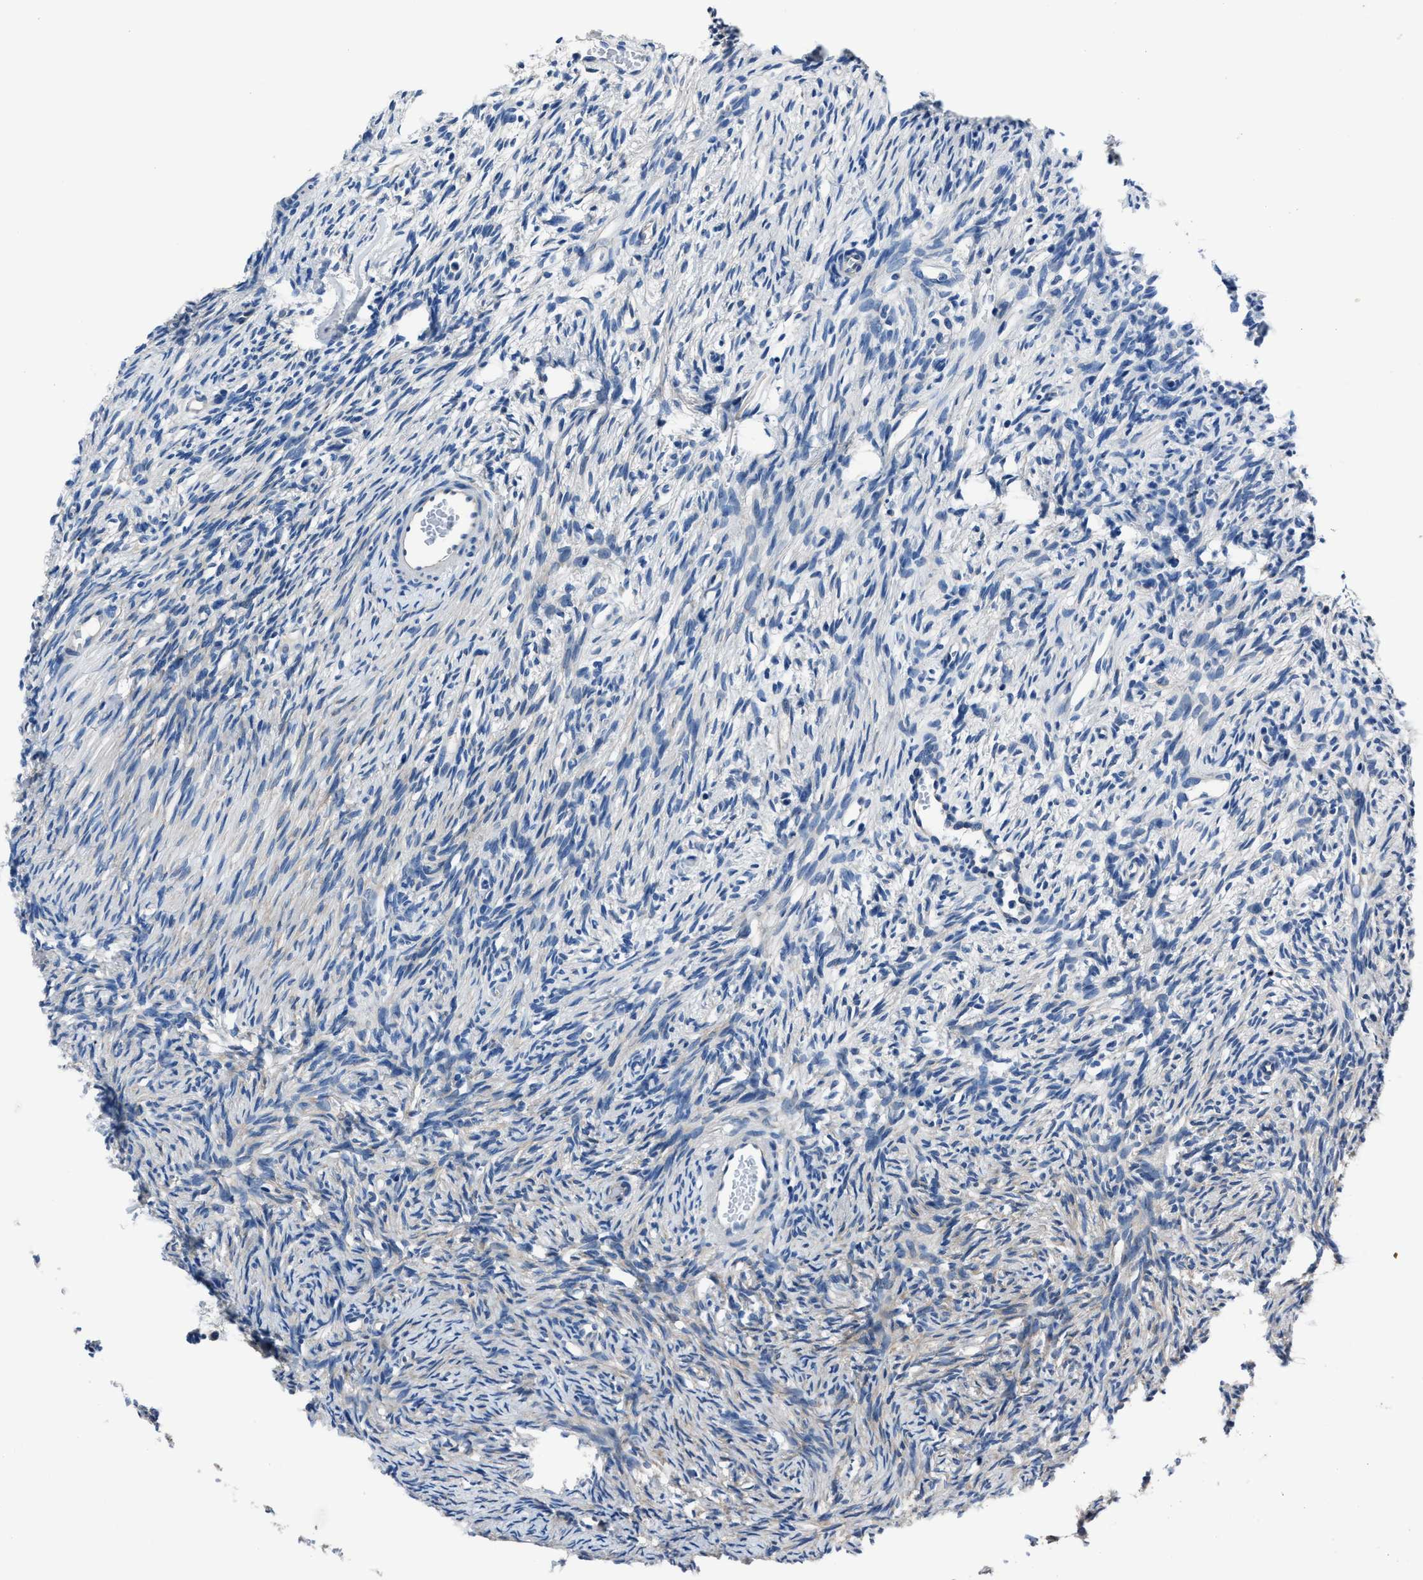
{"staining": {"intensity": "negative", "quantity": "none", "location": "none"}, "tissue": "ovary", "cell_type": "Ovarian stroma cells", "image_type": "normal", "snomed": [{"axis": "morphology", "description": "Normal tissue, NOS"}, {"axis": "topography", "description": "Ovary"}], "caption": "Micrograph shows no protein staining in ovarian stroma cells of benign ovary. Brightfield microscopy of immunohistochemistry (IHC) stained with DAB (brown) and hematoxylin (blue), captured at high magnification.", "gene": "LMO7", "patient": {"sex": "female", "age": 33}}